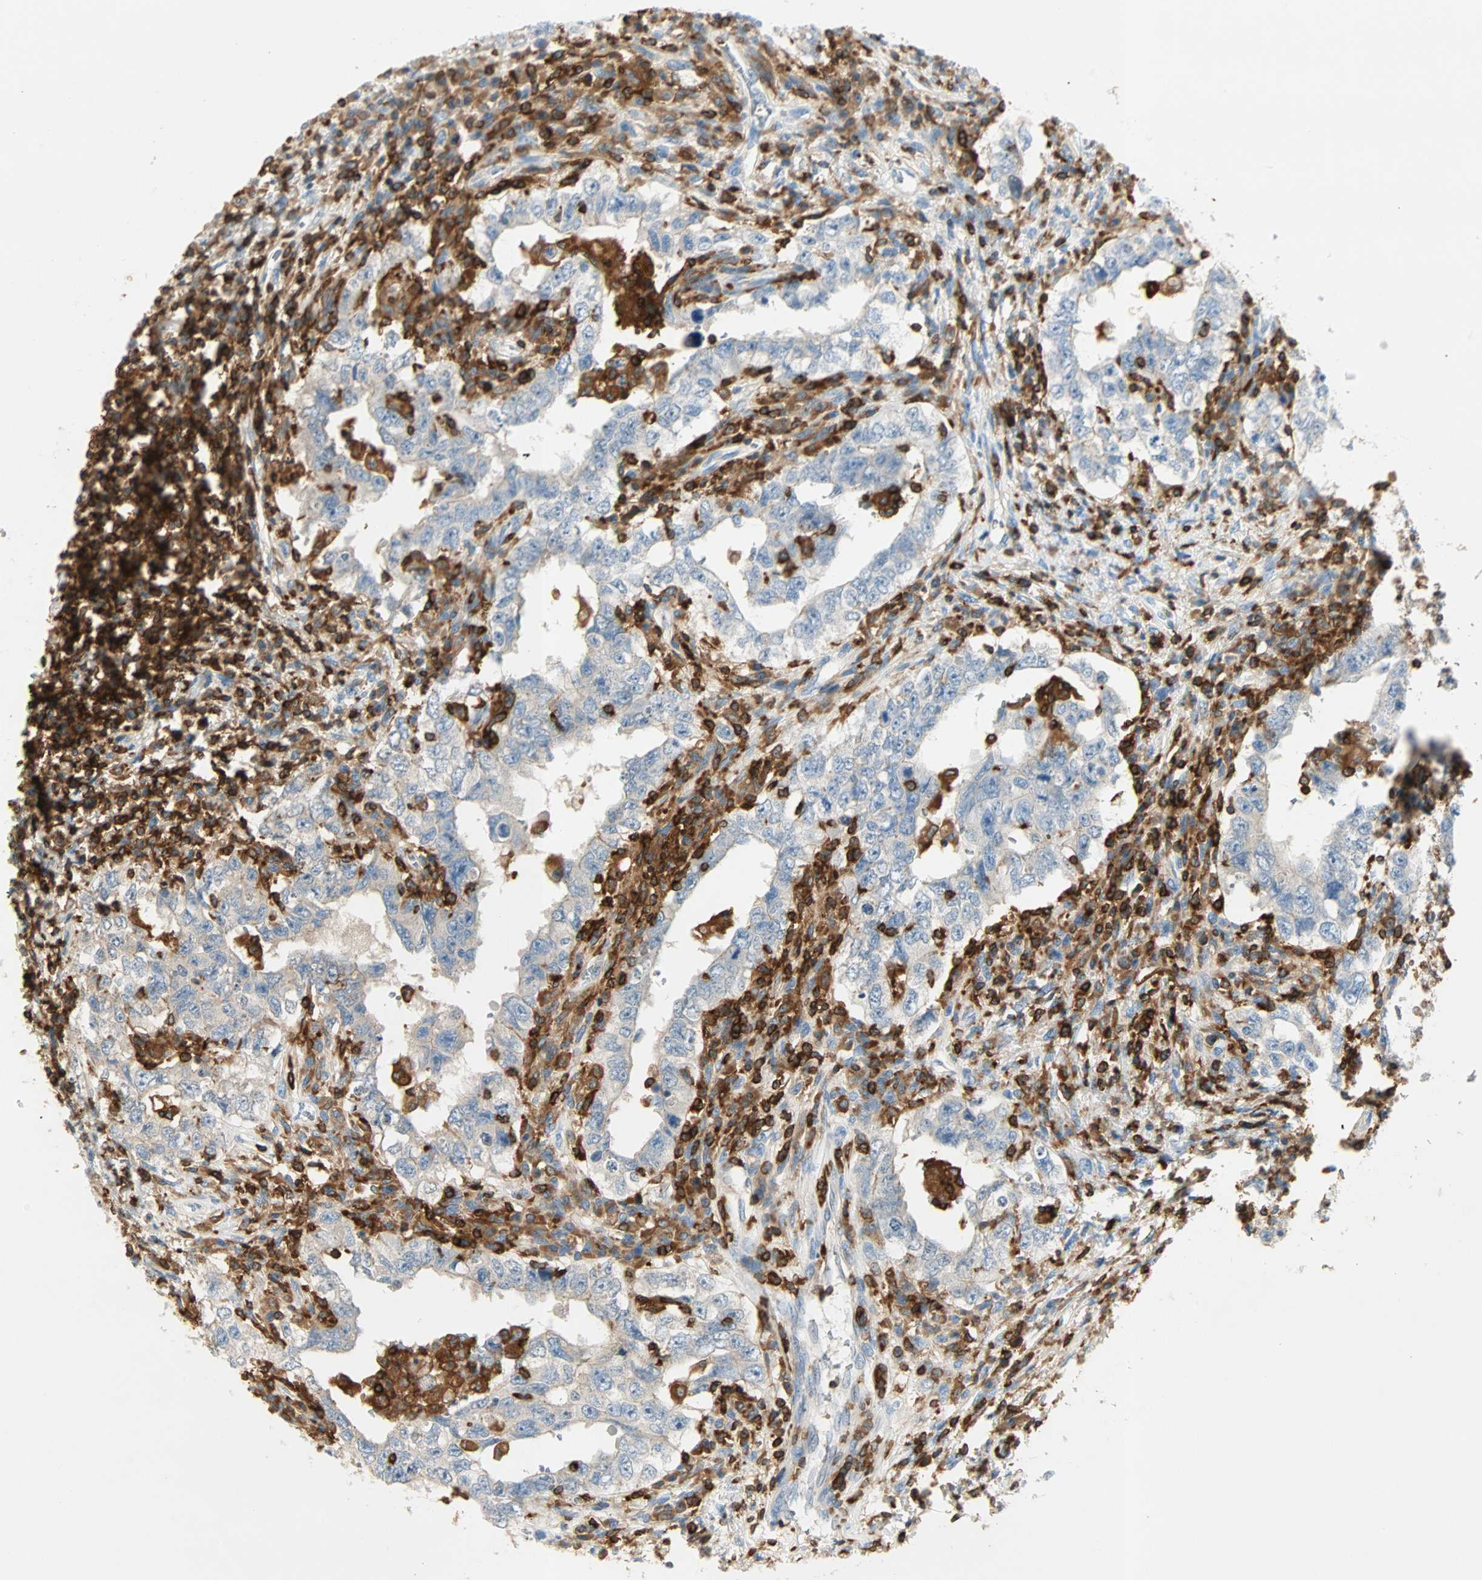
{"staining": {"intensity": "negative", "quantity": "none", "location": "none"}, "tissue": "testis cancer", "cell_type": "Tumor cells", "image_type": "cancer", "snomed": [{"axis": "morphology", "description": "Carcinoma, Embryonal, NOS"}, {"axis": "topography", "description": "Testis"}], "caption": "IHC image of embryonal carcinoma (testis) stained for a protein (brown), which demonstrates no expression in tumor cells. (DAB (3,3'-diaminobenzidine) immunohistochemistry (IHC), high magnification).", "gene": "FMNL1", "patient": {"sex": "male", "age": 26}}